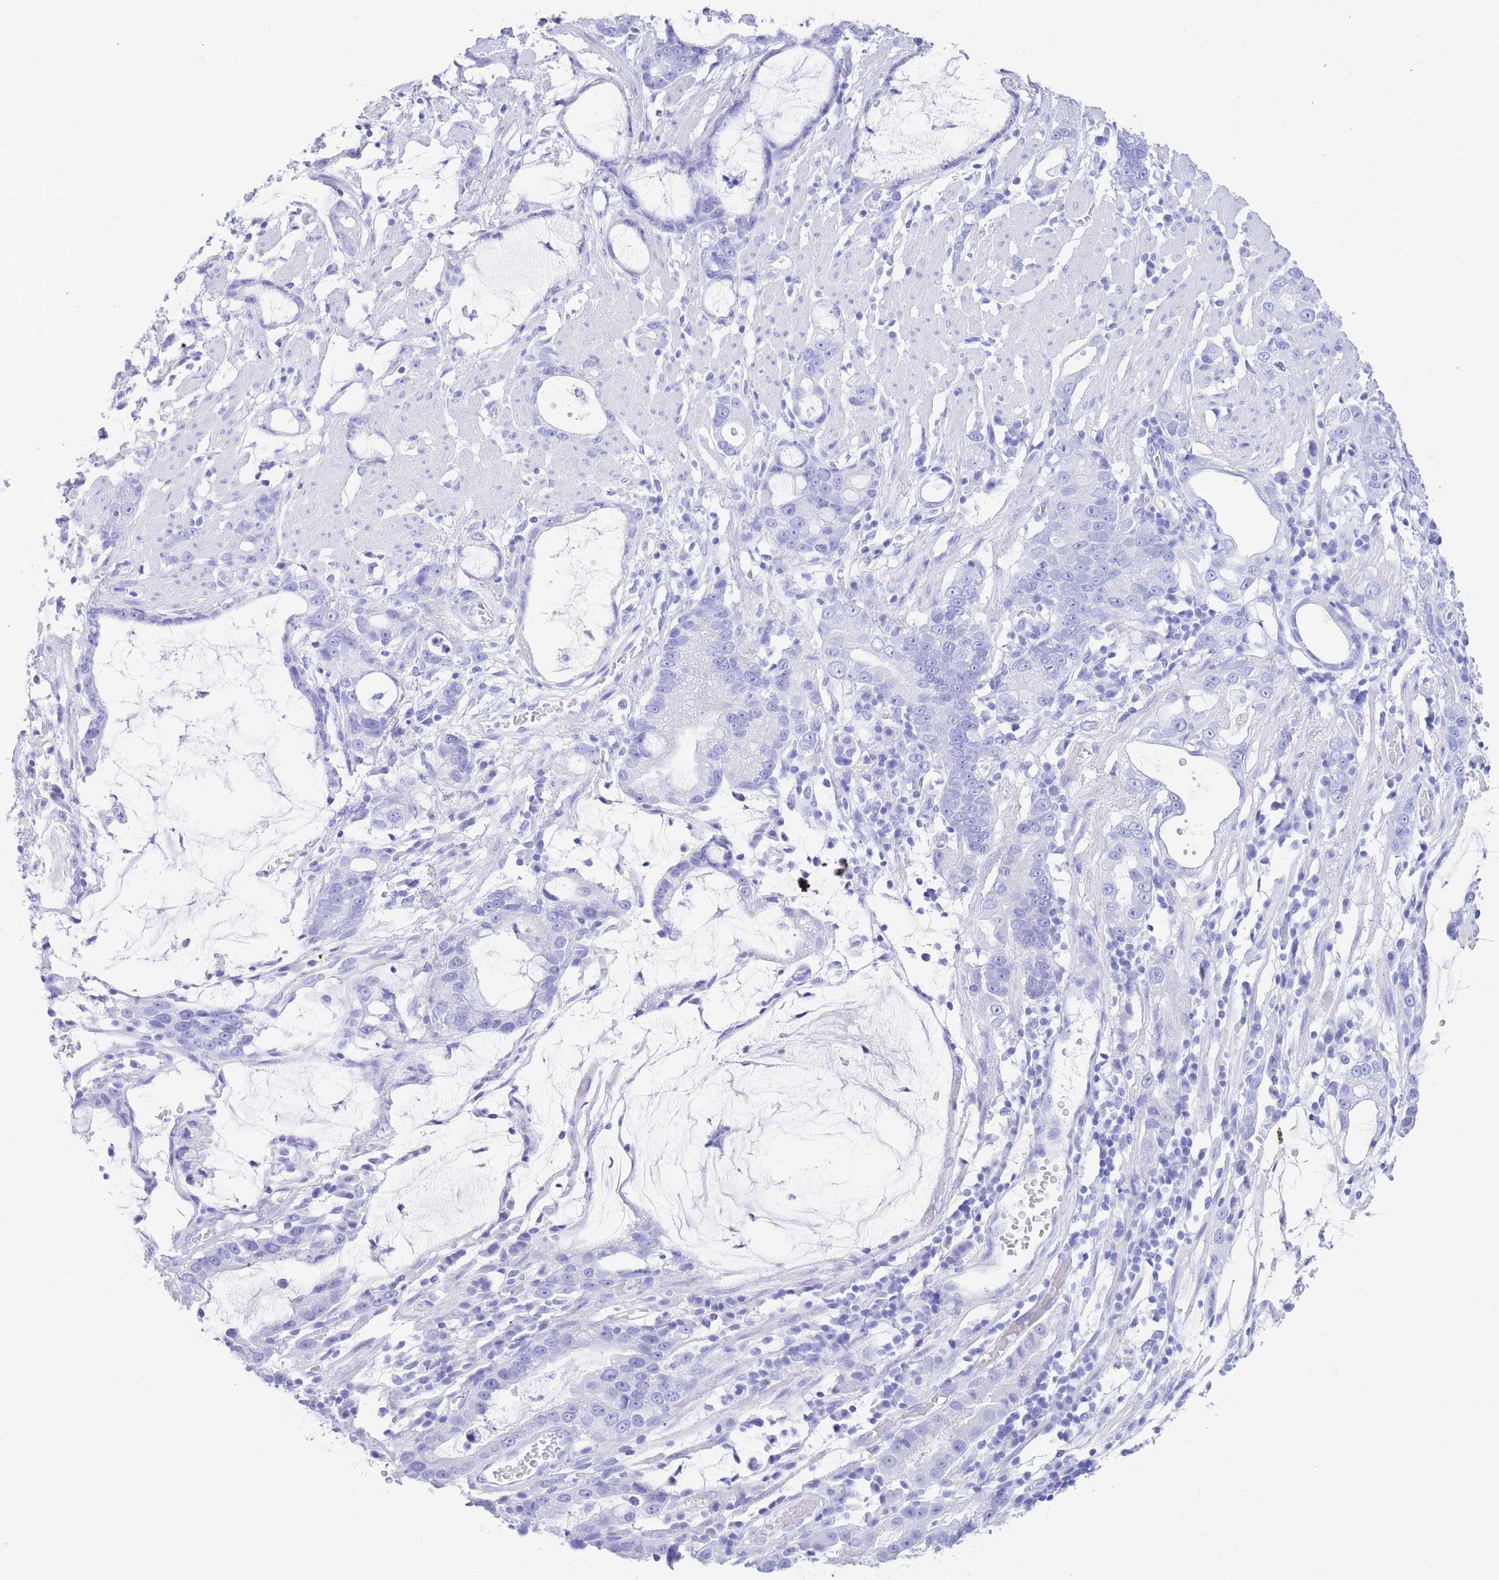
{"staining": {"intensity": "negative", "quantity": "none", "location": "none"}, "tissue": "stomach cancer", "cell_type": "Tumor cells", "image_type": "cancer", "snomed": [{"axis": "morphology", "description": "Adenocarcinoma, NOS"}, {"axis": "topography", "description": "Stomach"}], "caption": "An image of human stomach cancer (adenocarcinoma) is negative for staining in tumor cells.", "gene": "SLCO1B3", "patient": {"sex": "male", "age": 55}}